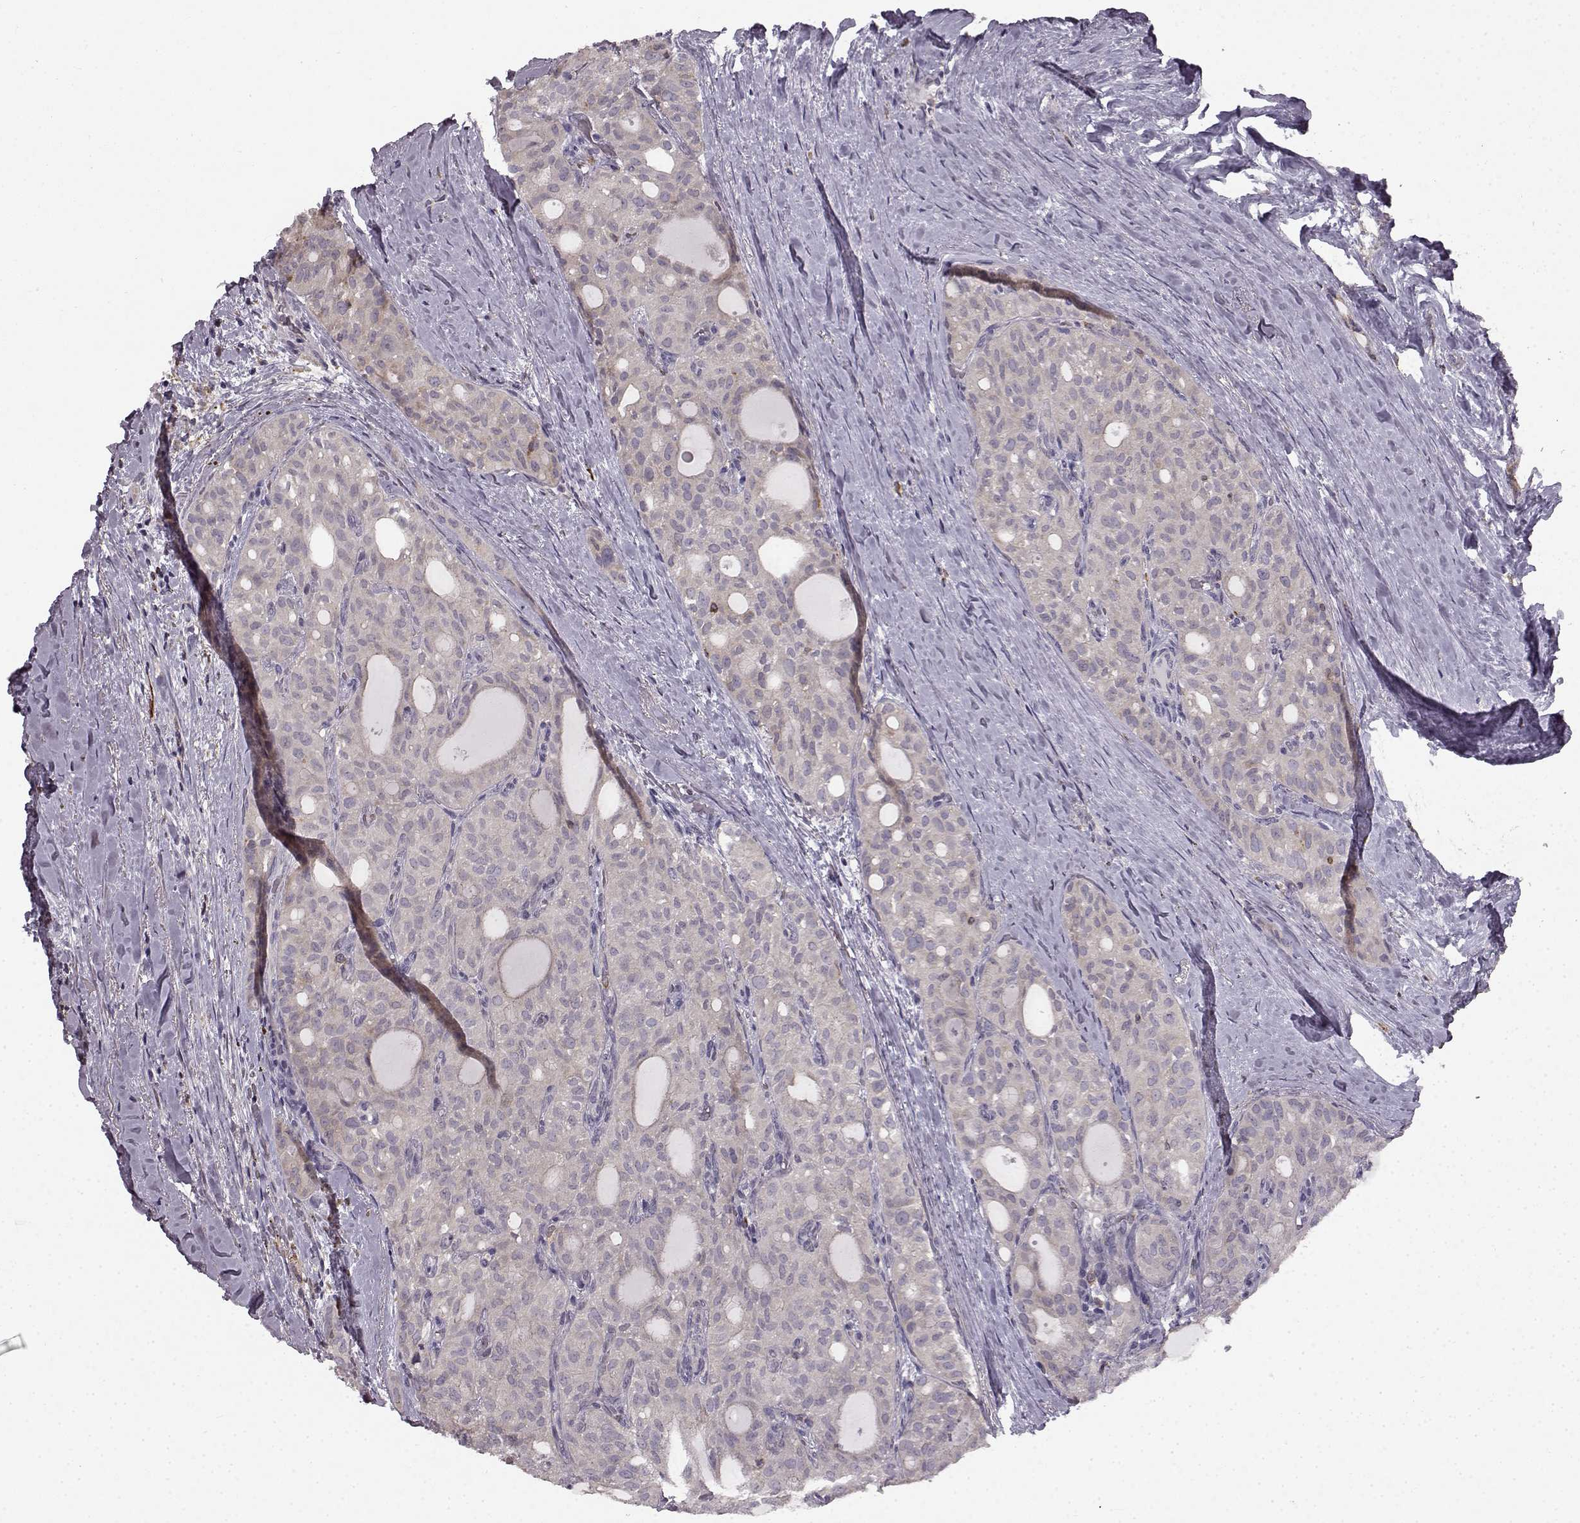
{"staining": {"intensity": "negative", "quantity": "none", "location": "none"}, "tissue": "thyroid cancer", "cell_type": "Tumor cells", "image_type": "cancer", "snomed": [{"axis": "morphology", "description": "Follicular adenoma carcinoma, NOS"}, {"axis": "topography", "description": "Thyroid gland"}], "caption": "An immunohistochemistry image of thyroid cancer (follicular adenoma carcinoma) is shown. There is no staining in tumor cells of thyroid cancer (follicular adenoma carcinoma).", "gene": "SPAG17", "patient": {"sex": "male", "age": 75}}